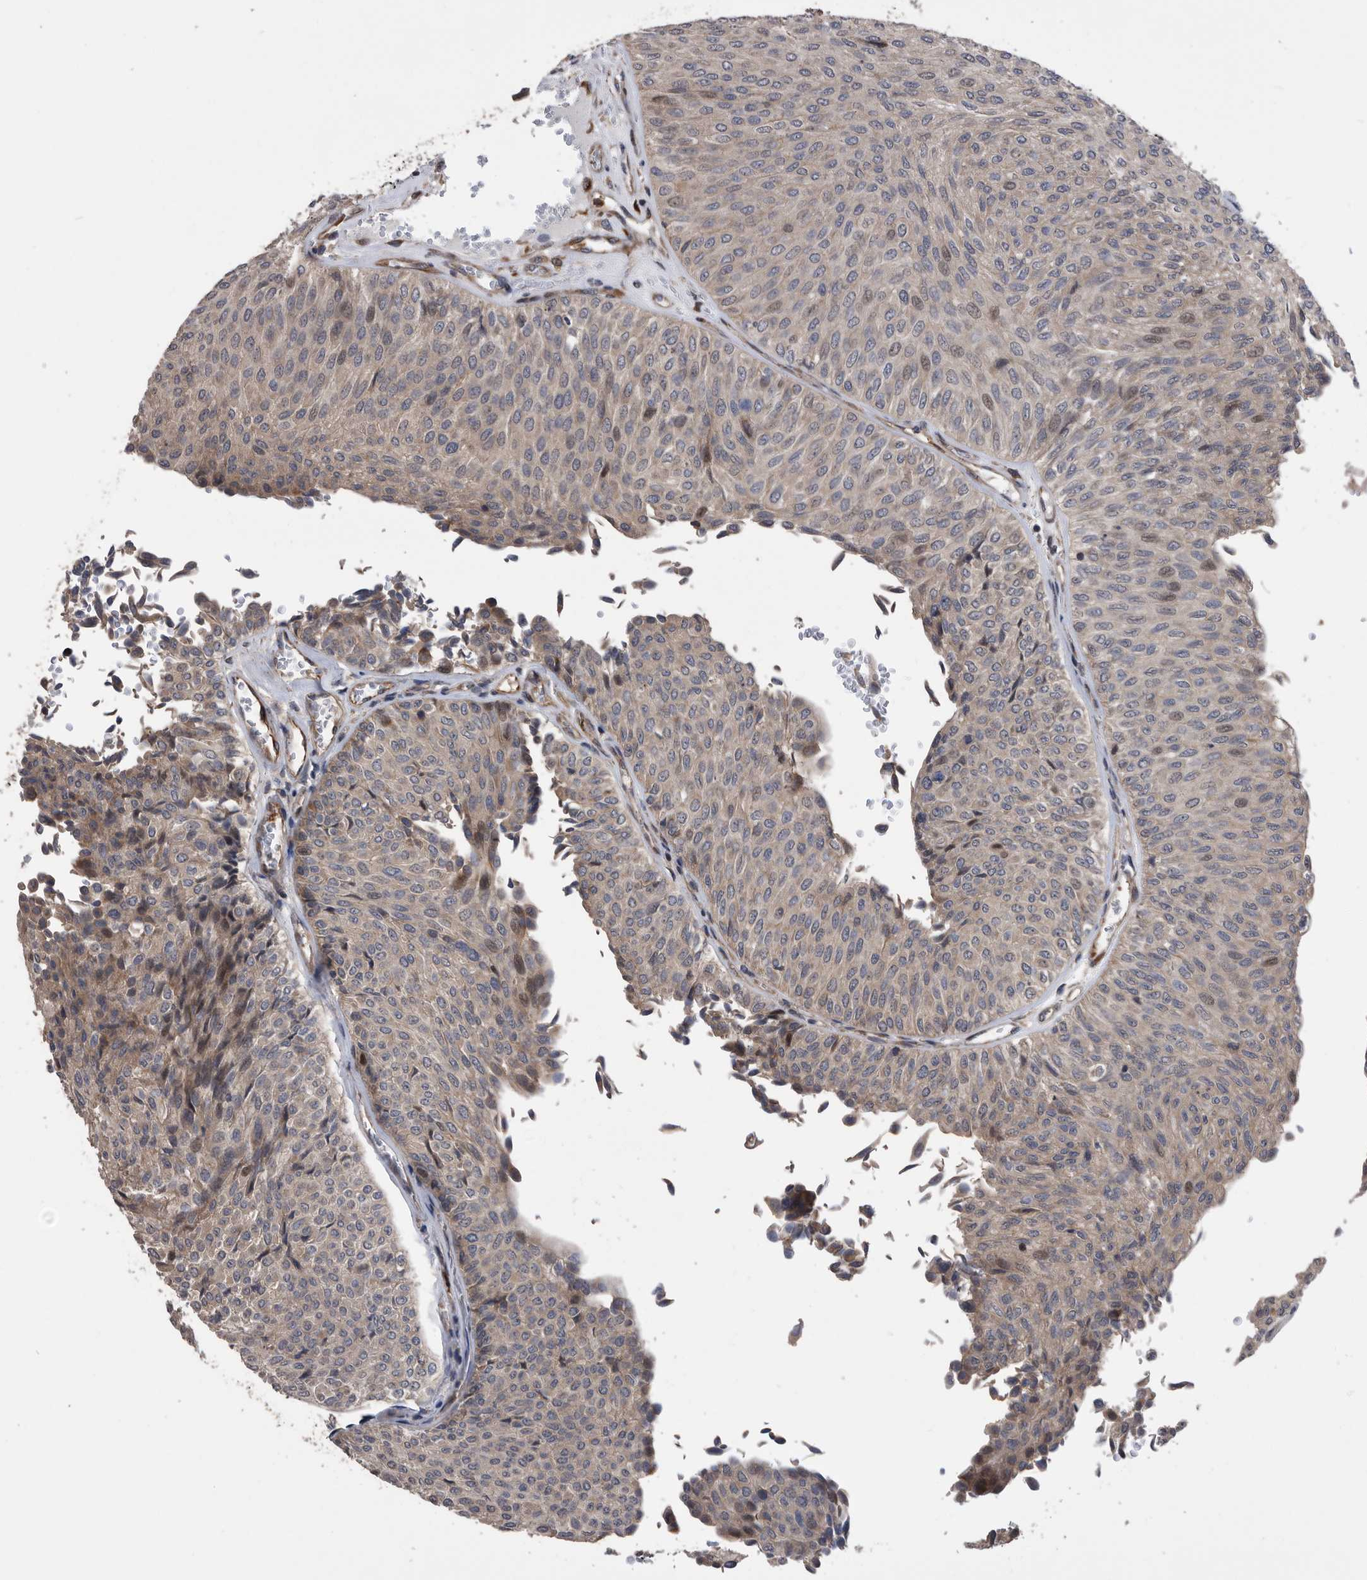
{"staining": {"intensity": "weak", "quantity": "25%-75%", "location": "cytoplasmic/membranous,nuclear"}, "tissue": "urothelial cancer", "cell_type": "Tumor cells", "image_type": "cancer", "snomed": [{"axis": "morphology", "description": "Urothelial carcinoma, Low grade"}, {"axis": "topography", "description": "Urinary bladder"}], "caption": "Immunohistochemical staining of human urothelial cancer reveals low levels of weak cytoplasmic/membranous and nuclear expression in about 25%-75% of tumor cells. (Brightfield microscopy of DAB IHC at high magnification).", "gene": "SERINC2", "patient": {"sex": "male", "age": 78}}